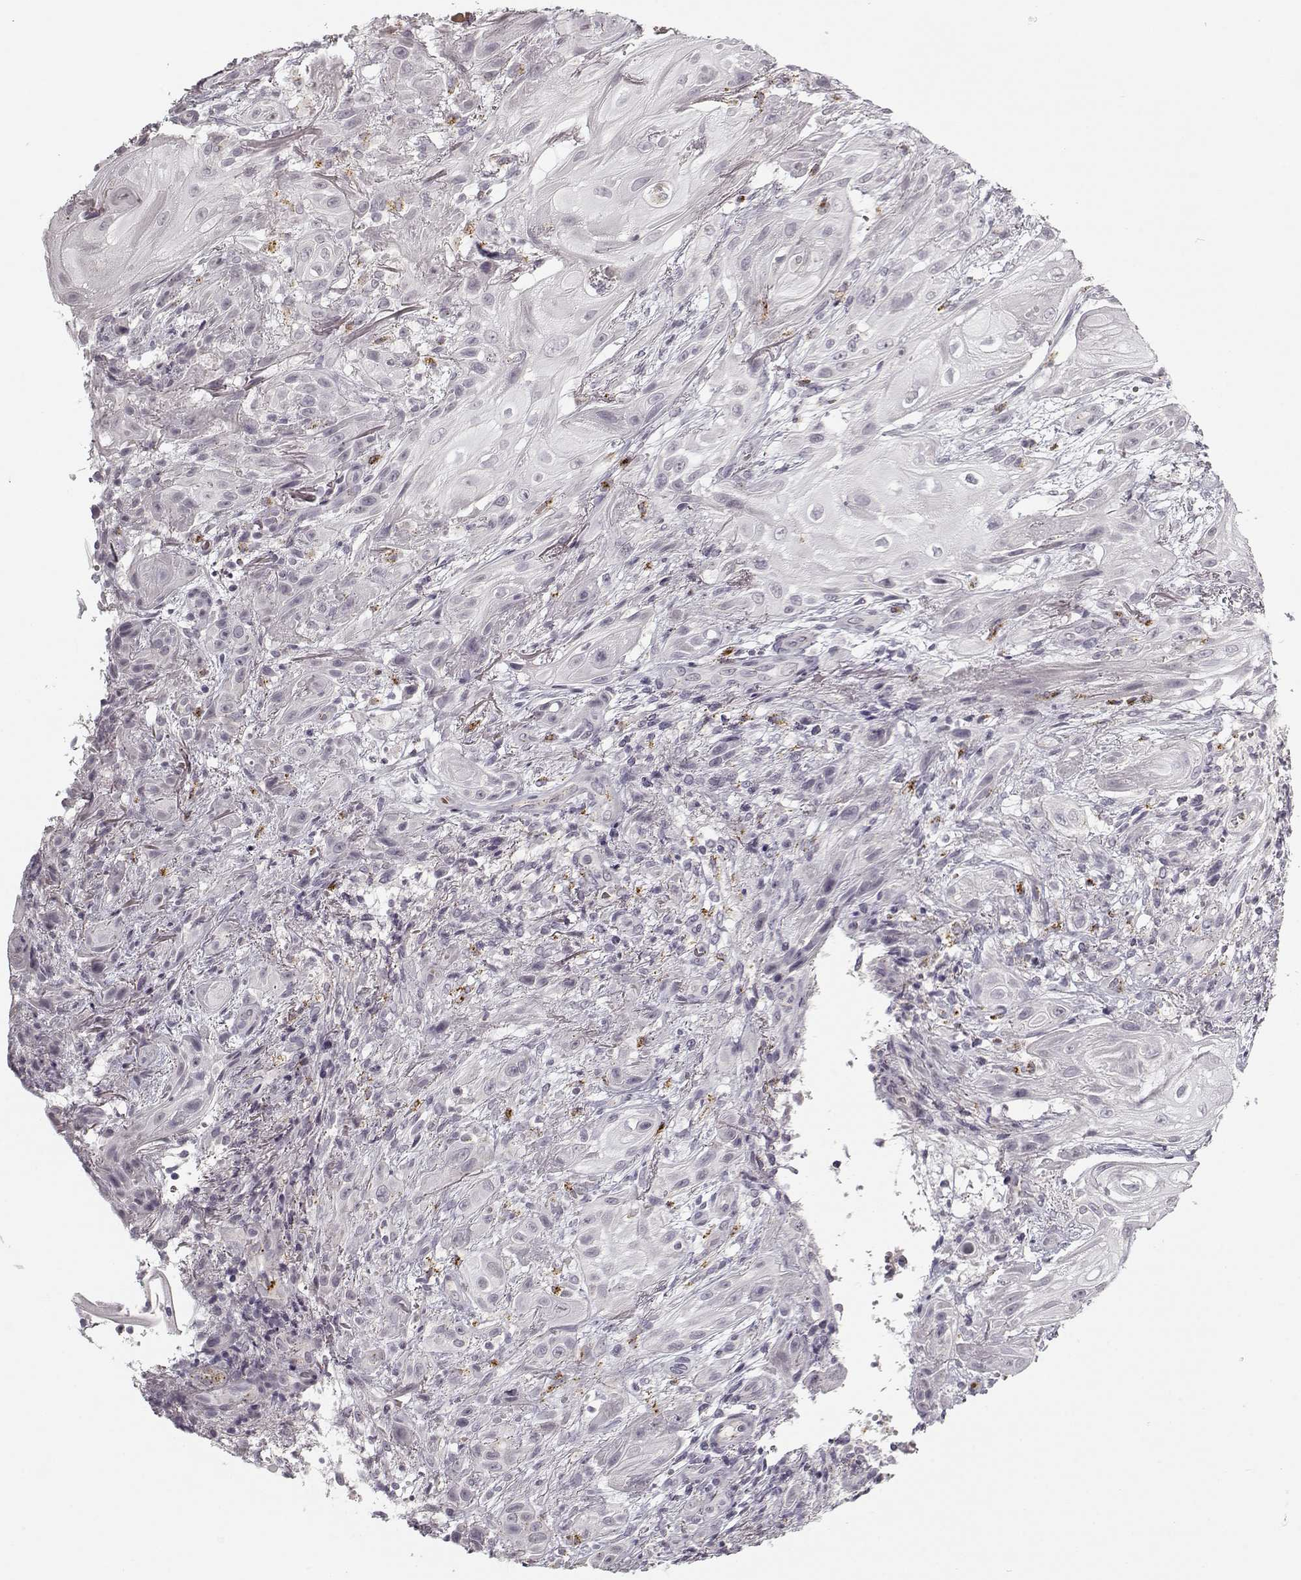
{"staining": {"intensity": "negative", "quantity": "none", "location": "none"}, "tissue": "skin cancer", "cell_type": "Tumor cells", "image_type": "cancer", "snomed": [{"axis": "morphology", "description": "Squamous cell carcinoma, NOS"}, {"axis": "topography", "description": "Skin"}], "caption": "Immunohistochemistry histopathology image of human skin squamous cell carcinoma stained for a protein (brown), which reveals no expression in tumor cells.", "gene": "SNCA", "patient": {"sex": "male", "age": 62}}